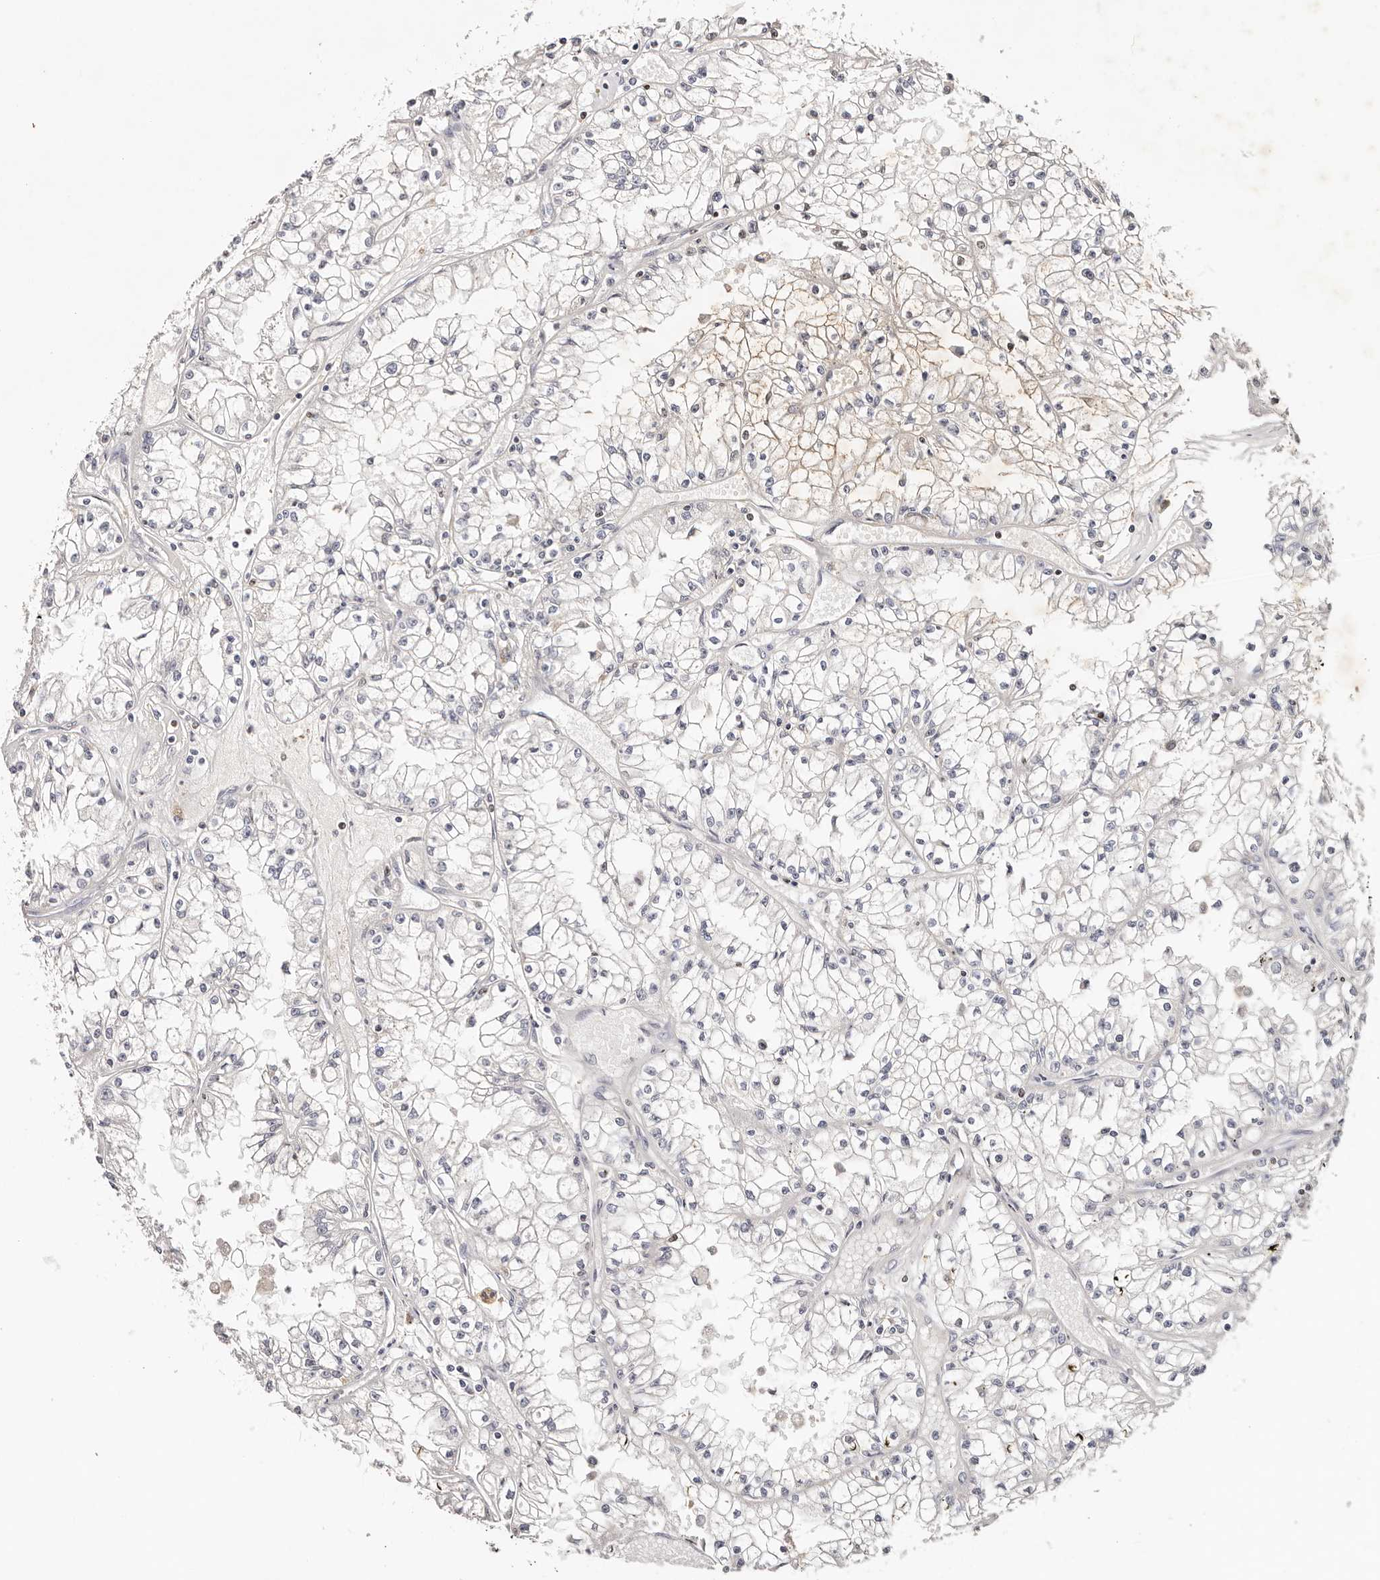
{"staining": {"intensity": "negative", "quantity": "none", "location": "none"}, "tissue": "renal cancer", "cell_type": "Tumor cells", "image_type": "cancer", "snomed": [{"axis": "morphology", "description": "Adenocarcinoma, NOS"}, {"axis": "topography", "description": "Kidney"}], "caption": "A photomicrograph of renal cancer (adenocarcinoma) stained for a protein exhibits no brown staining in tumor cells.", "gene": "IQGAP3", "patient": {"sex": "male", "age": 56}}